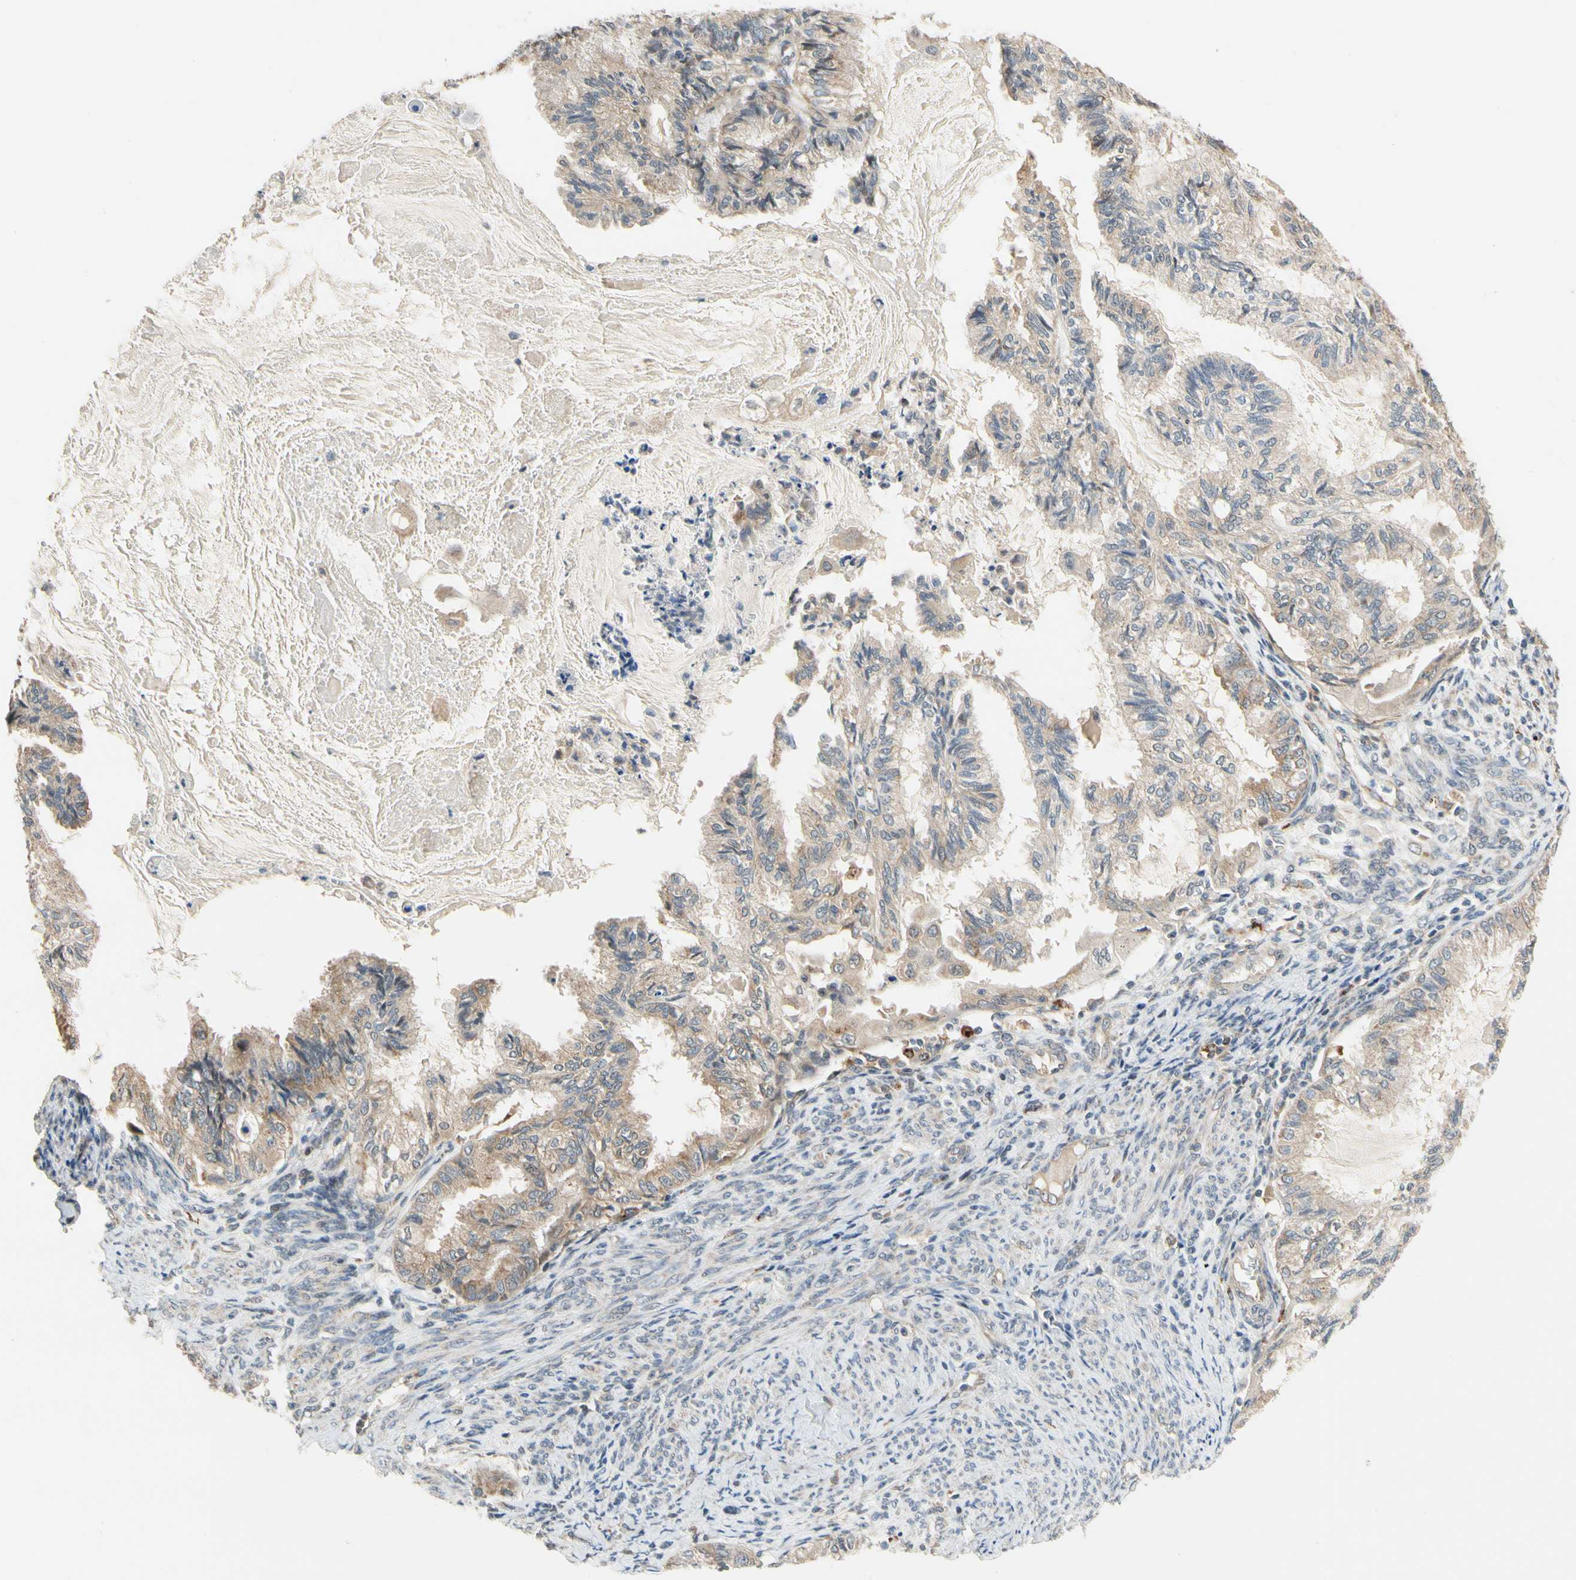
{"staining": {"intensity": "weak", "quantity": "25%-75%", "location": "cytoplasmic/membranous"}, "tissue": "cervical cancer", "cell_type": "Tumor cells", "image_type": "cancer", "snomed": [{"axis": "morphology", "description": "Normal tissue, NOS"}, {"axis": "morphology", "description": "Adenocarcinoma, NOS"}, {"axis": "topography", "description": "Cervix"}, {"axis": "topography", "description": "Endometrium"}], "caption": "Immunohistochemistry (IHC) histopathology image of neoplastic tissue: human cervical cancer stained using IHC shows low levels of weak protein expression localized specifically in the cytoplasmic/membranous of tumor cells, appearing as a cytoplasmic/membranous brown color.", "gene": "ANKHD1", "patient": {"sex": "female", "age": 86}}